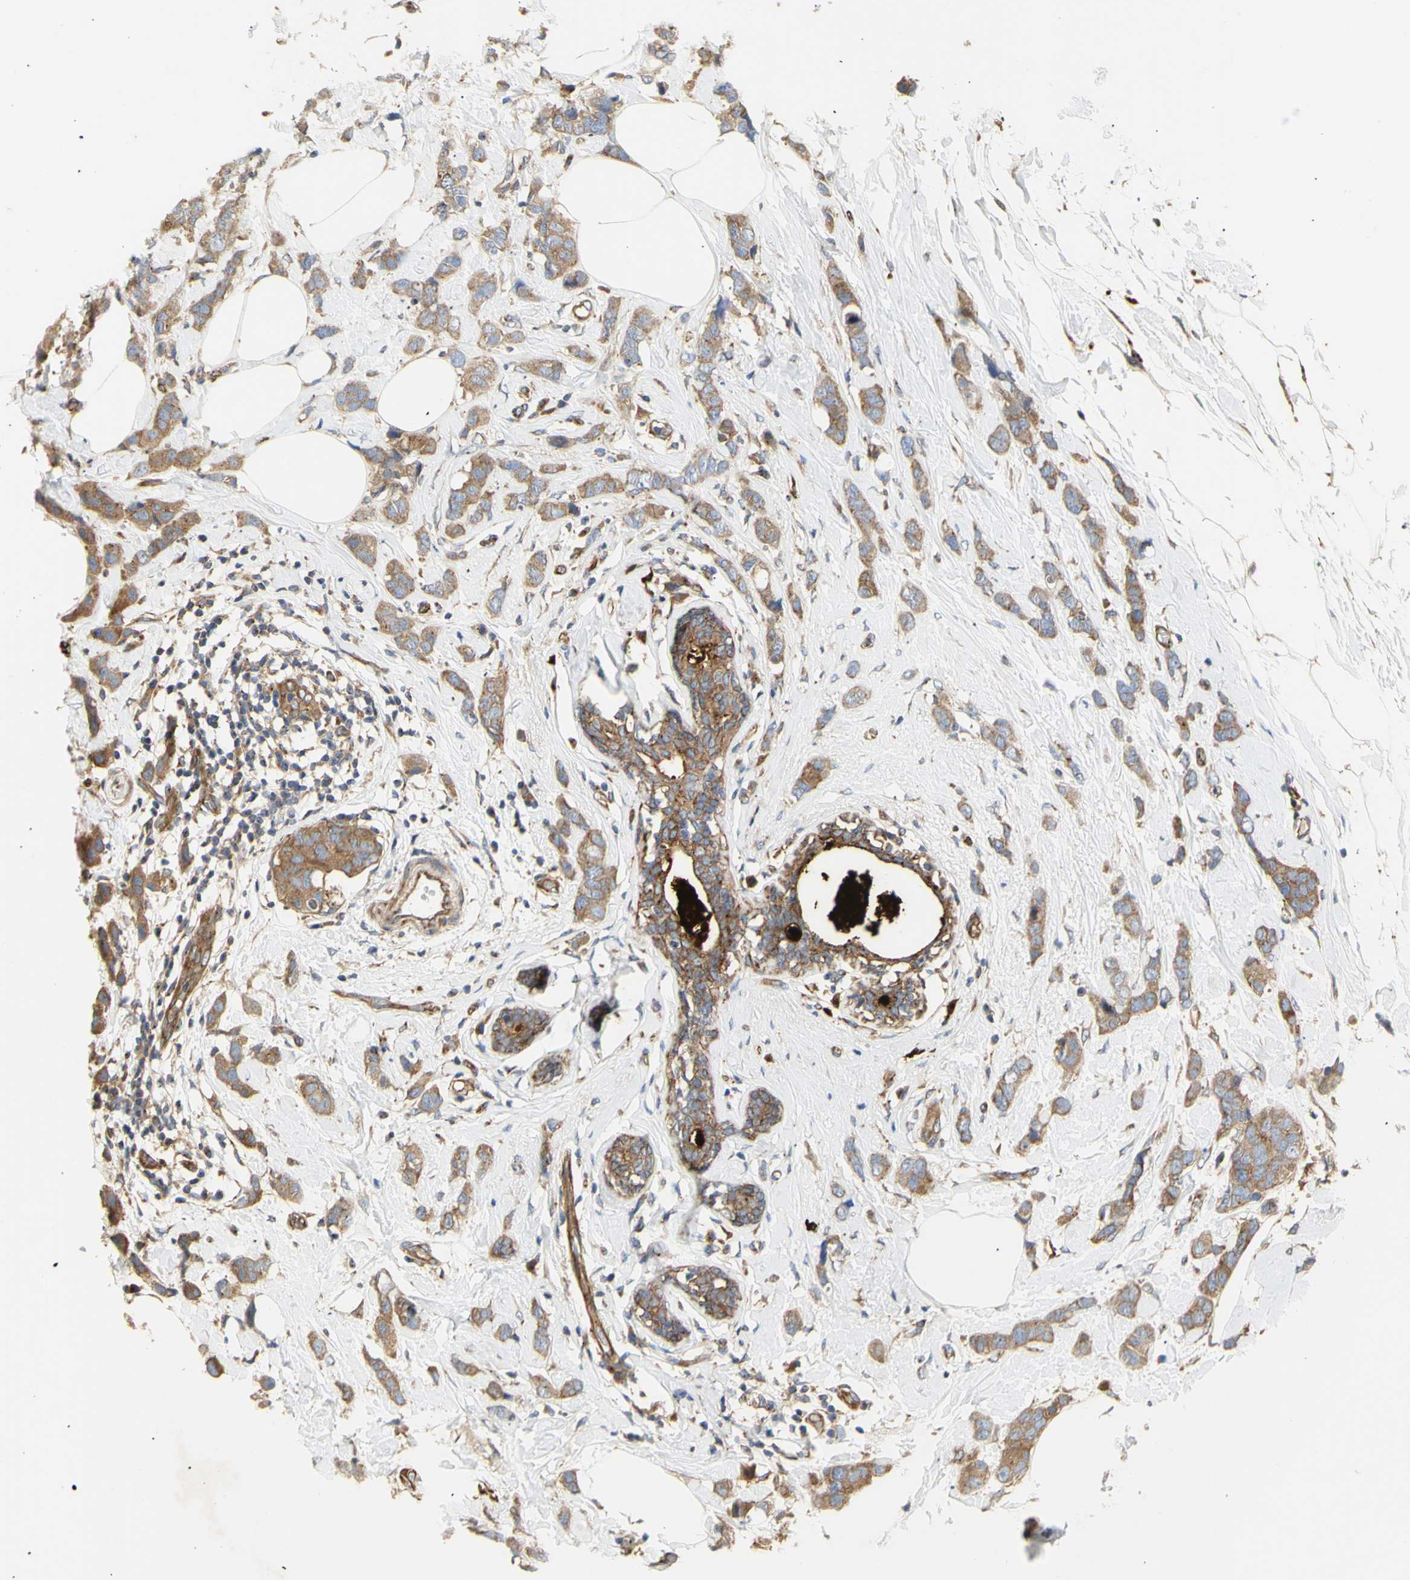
{"staining": {"intensity": "weak", "quantity": ">75%", "location": "cytoplasmic/membranous"}, "tissue": "breast cancer", "cell_type": "Tumor cells", "image_type": "cancer", "snomed": [{"axis": "morphology", "description": "Normal tissue, NOS"}, {"axis": "morphology", "description": "Duct carcinoma"}, {"axis": "topography", "description": "Breast"}], "caption": "Protein positivity by immunohistochemistry (IHC) exhibits weak cytoplasmic/membranous expression in approximately >75% of tumor cells in breast cancer (intraductal carcinoma).", "gene": "TUBG2", "patient": {"sex": "female", "age": 50}}